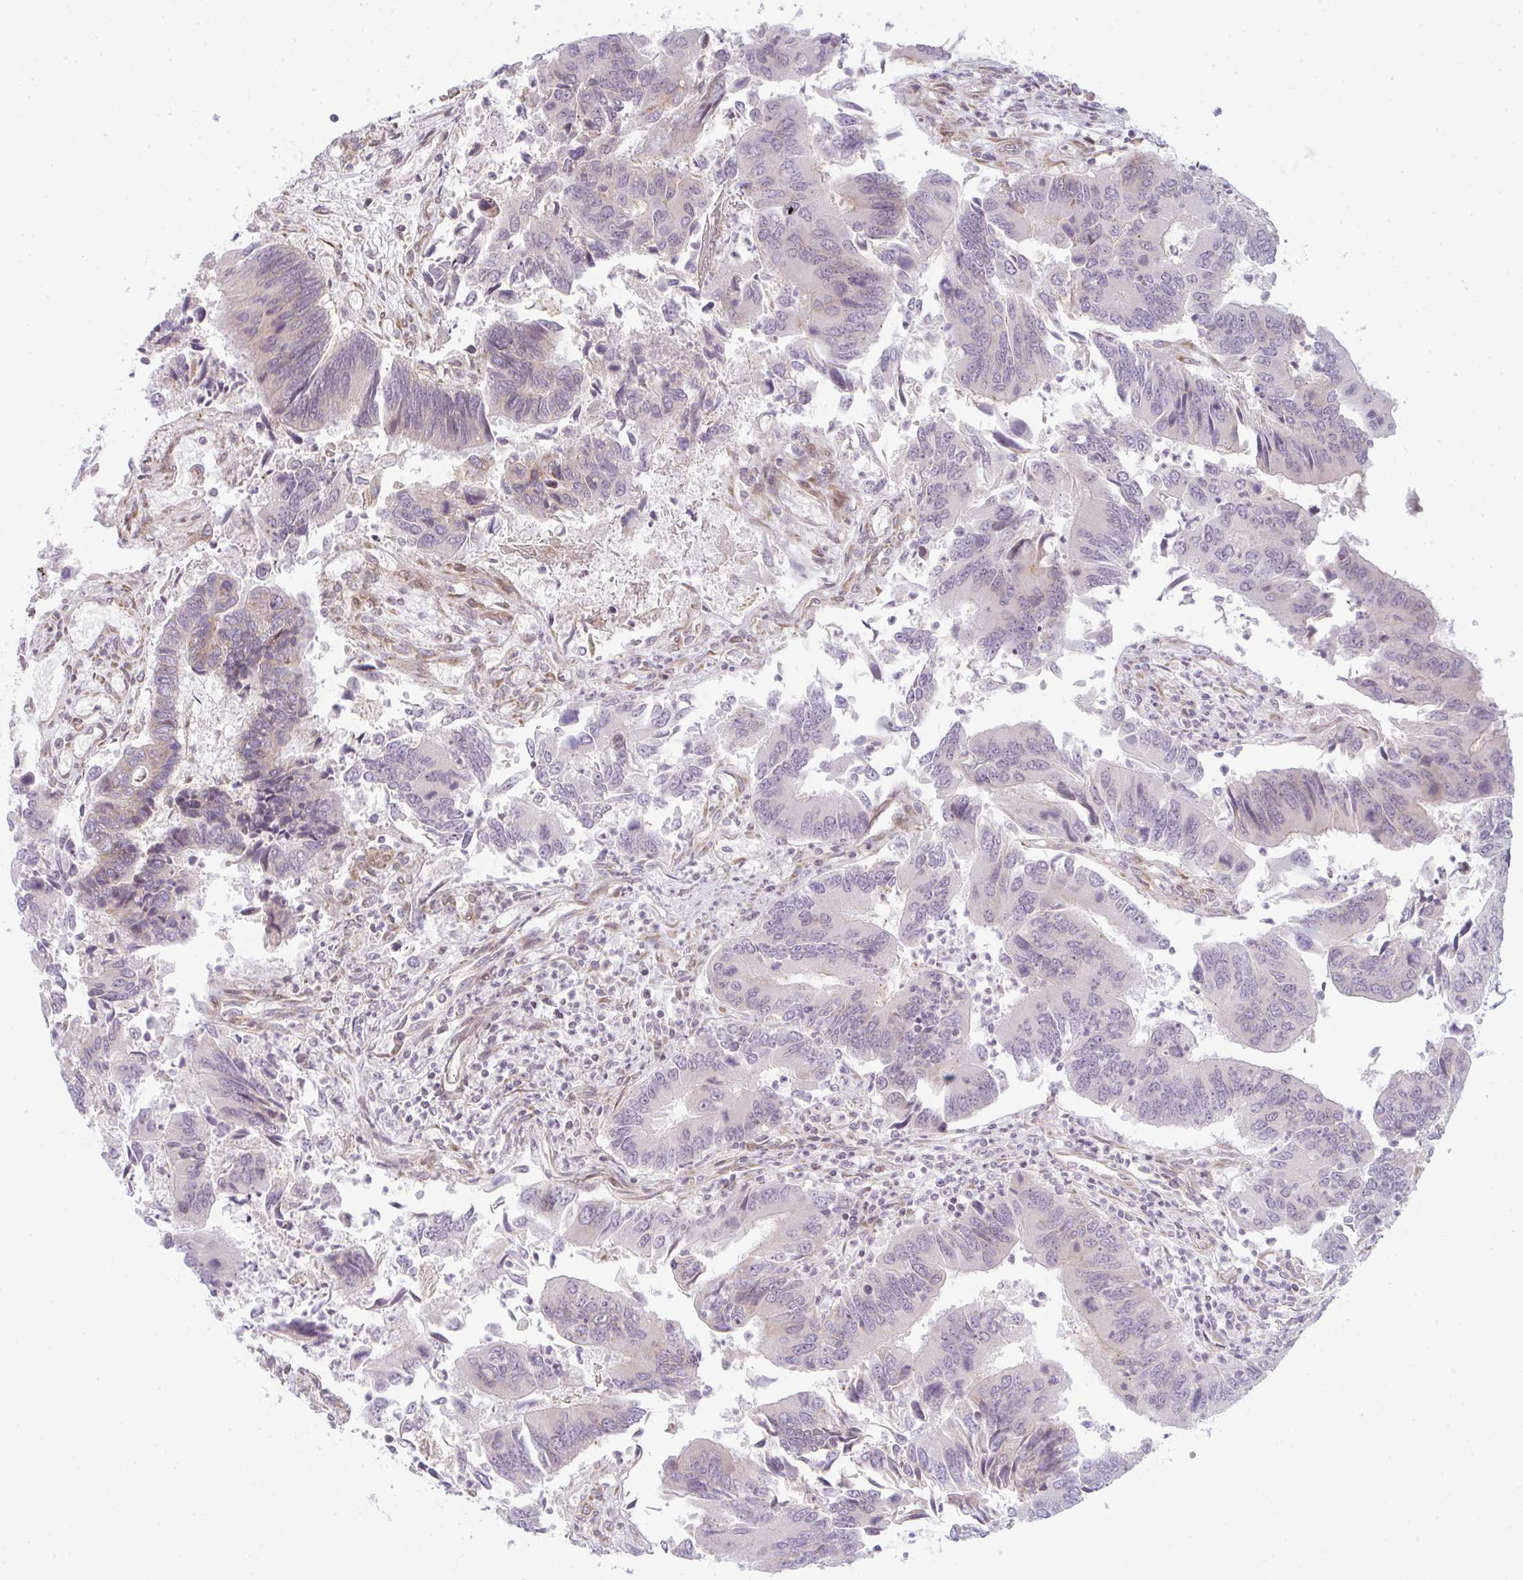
{"staining": {"intensity": "negative", "quantity": "none", "location": "none"}, "tissue": "colorectal cancer", "cell_type": "Tumor cells", "image_type": "cancer", "snomed": [{"axis": "morphology", "description": "Adenocarcinoma, NOS"}, {"axis": "topography", "description": "Colon"}], "caption": "The IHC histopathology image has no significant expression in tumor cells of colorectal adenocarcinoma tissue.", "gene": "TMEM237", "patient": {"sex": "female", "age": 67}}